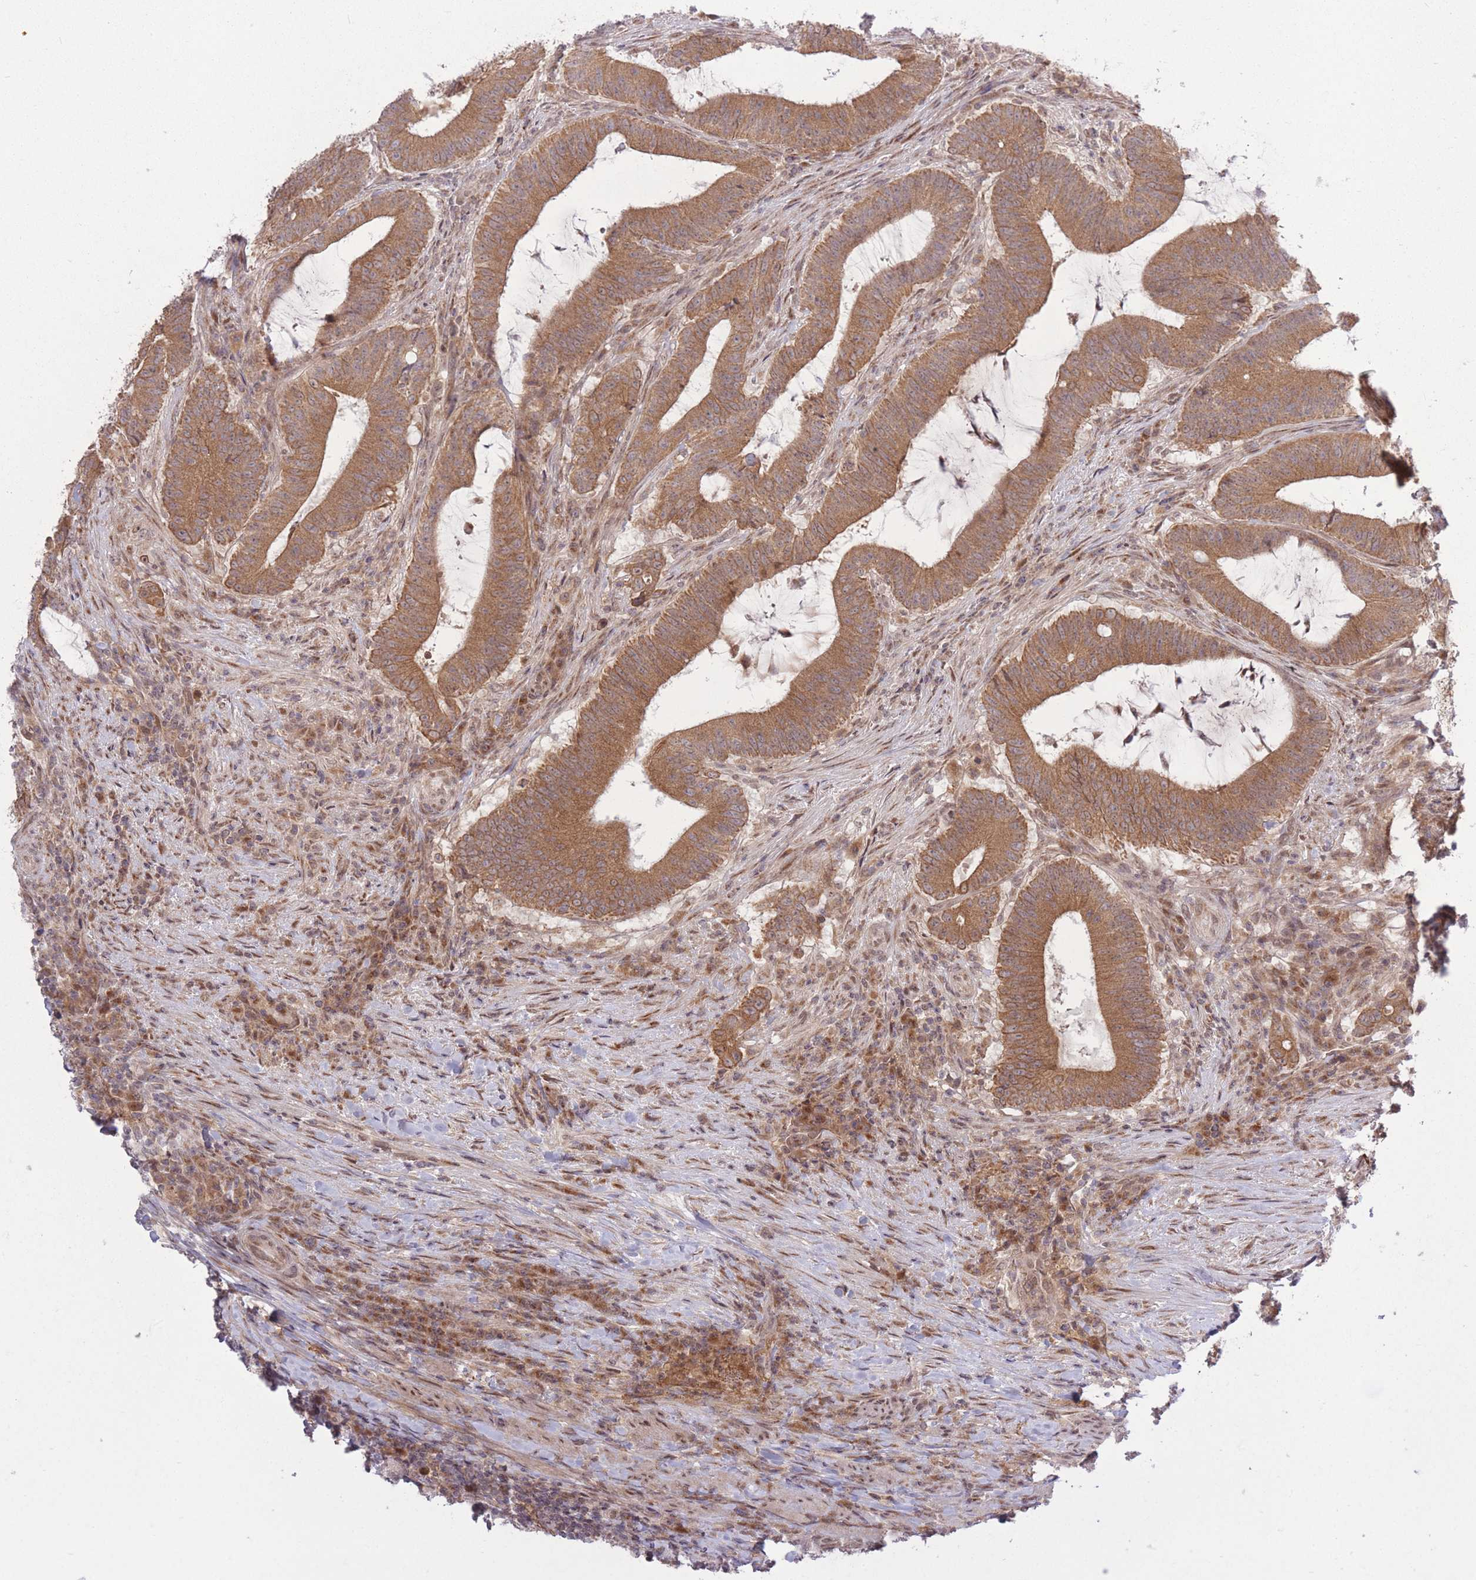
{"staining": {"intensity": "moderate", "quantity": ">75%", "location": "cytoplasmic/membranous"}, "tissue": "colorectal cancer", "cell_type": "Tumor cells", "image_type": "cancer", "snomed": [{"axis": "morphology", "description": "Adenocarcinoma, NOS"}, {"axis": "topography", "description": "Colon"}], "caption": "Human adenocarcinoma (colorectal) stained for a protein (brown) reveals moderate cytoplasmic/membranous positive staining in approximately >75% of tumor cells.", "gene": "ZNF391", "patient": {"sex": "female", "age": 43}}